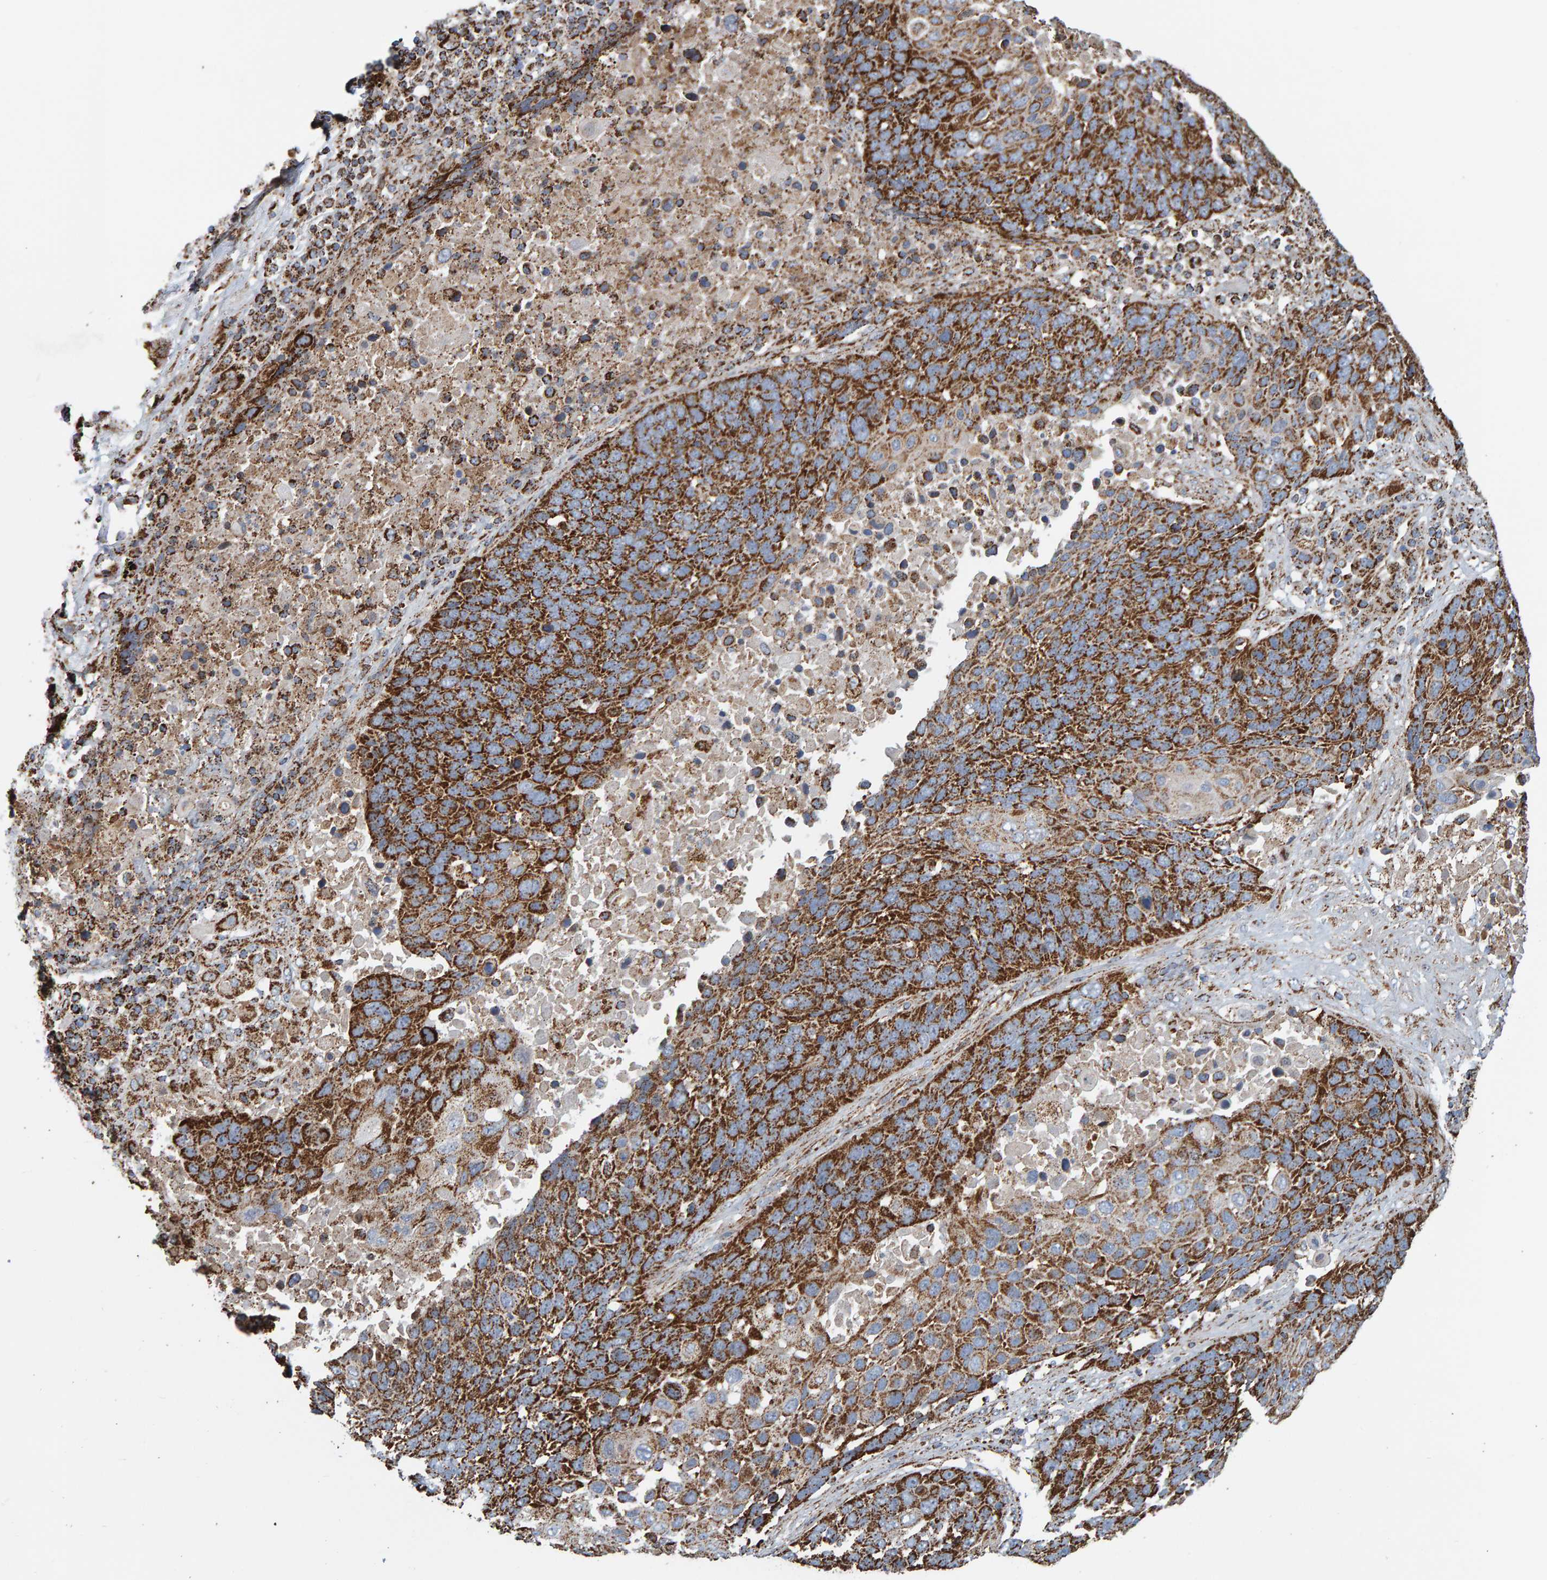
{"staining": {"intensity": "moderate", "quantity": ">75%", "location": "cytoplasmic/membranous"}, "tissue": "lung cancer", "cell_type": "Tumor cells", "image_type": "cancer", "snomed": [{"axis": "morphology", "description": "Squamous cell carcinoma, NOS"}, {"axis": "topography", "description": "Lung"}], "caption": "Protein staining reveals moderate cytoplasmic/membranous staining in about >75% of tumor cells in lung cancer (squamous cell carcinoma).", "gene": "MRPL45", "patient": {"sex": "male", "age": 66}}